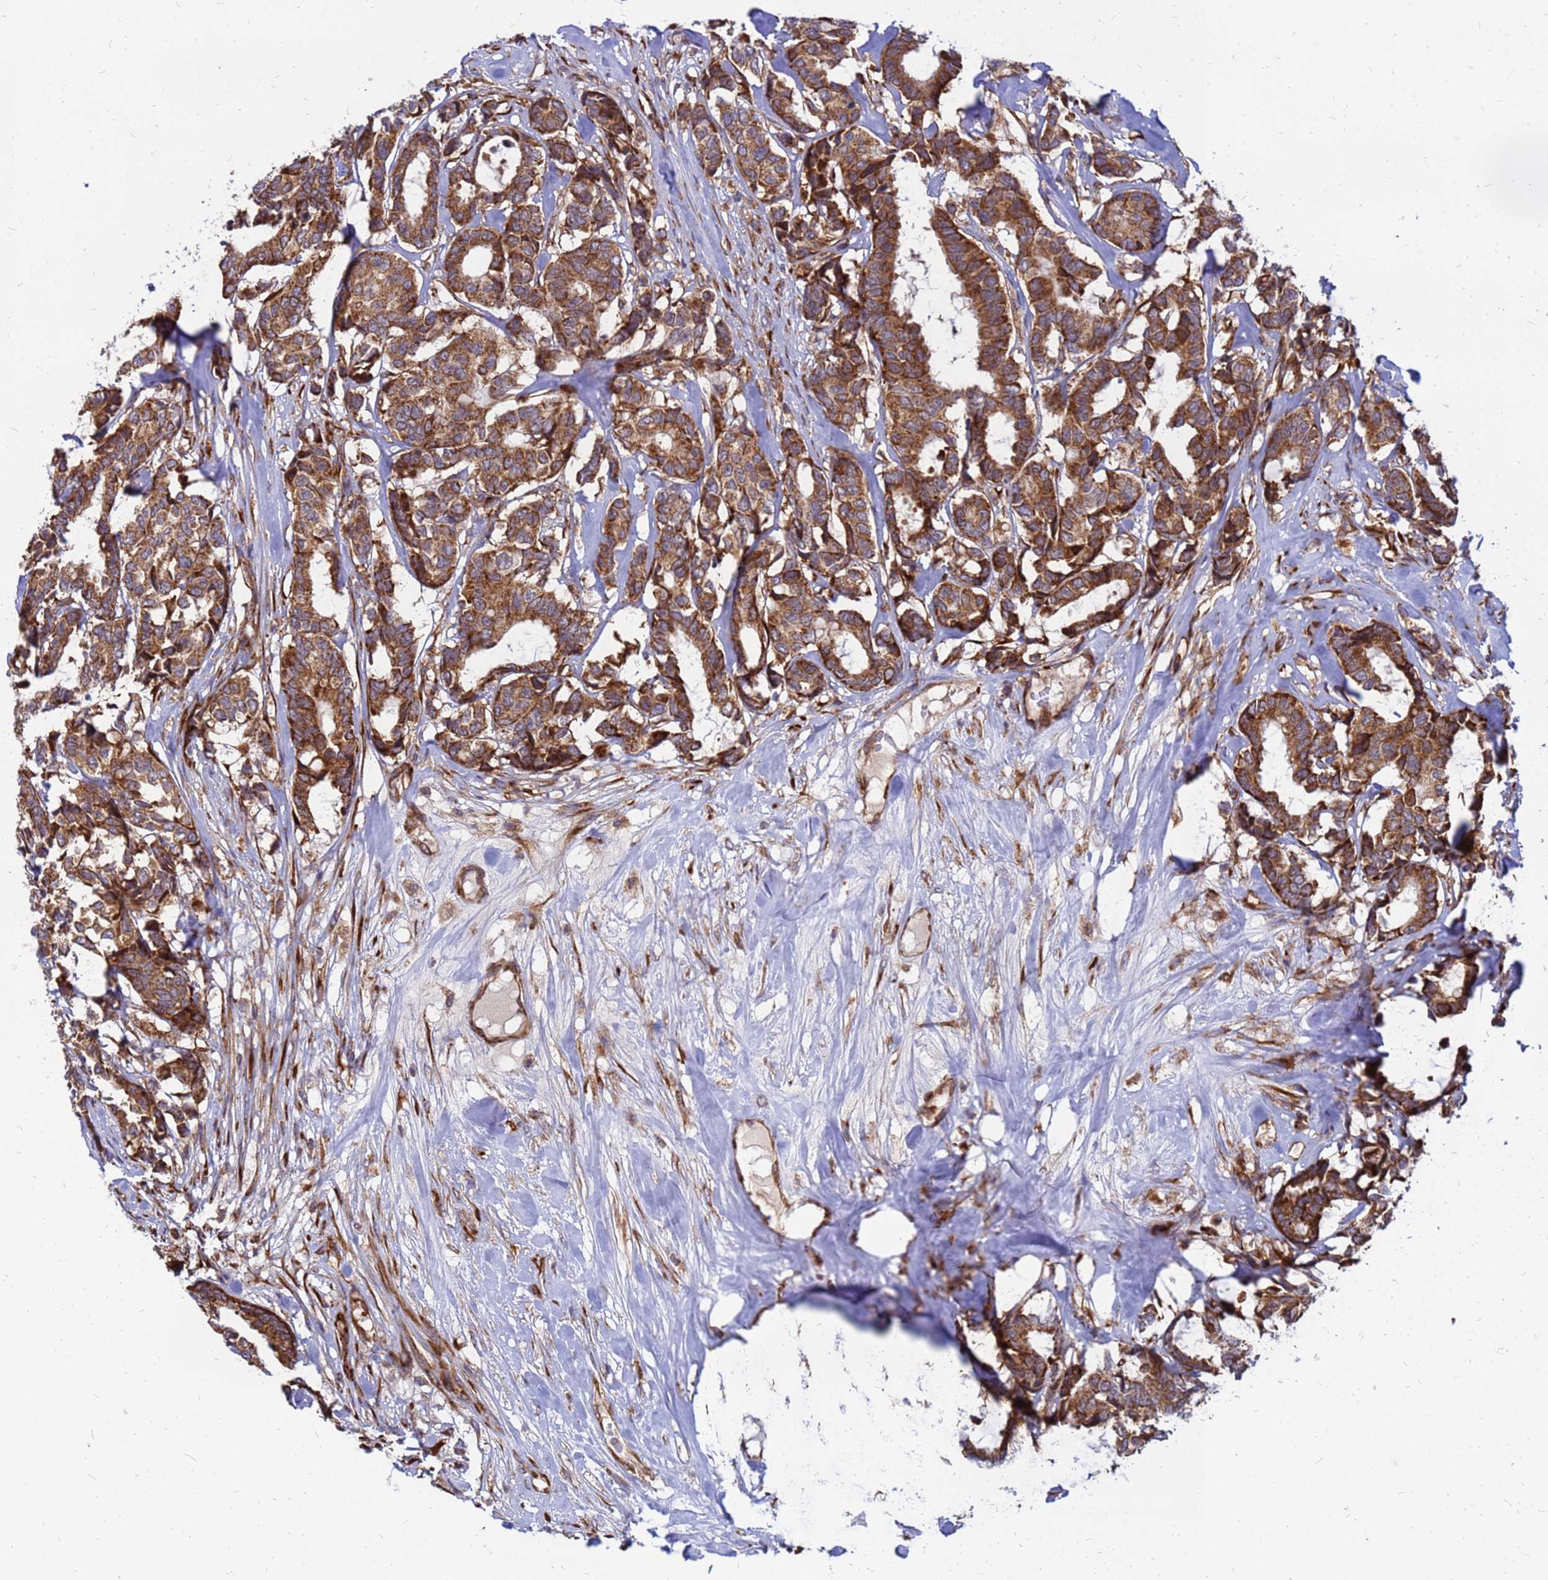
{"staining": {"intensity": "strong", "quantity": ">75%", "location": "cytoplasmic/membranous"}, "tissue": "breast cancer", "cell_type": "Tumor cells", "image_type": "cancer", "snomed": [{"axis": "morphology", "description": "Duct carcinoma"}, {"axis": "topography", "description": "Breast"}], "caption": "DAB immunohistochemical staining of invasive ductal carcinoma (breast) reveals strong cytoplasmic/membranous protein positivity in approximately >75% of tumor cells.", "gene": "RPL8", "patient": {"sex": "female", "age": 87}}